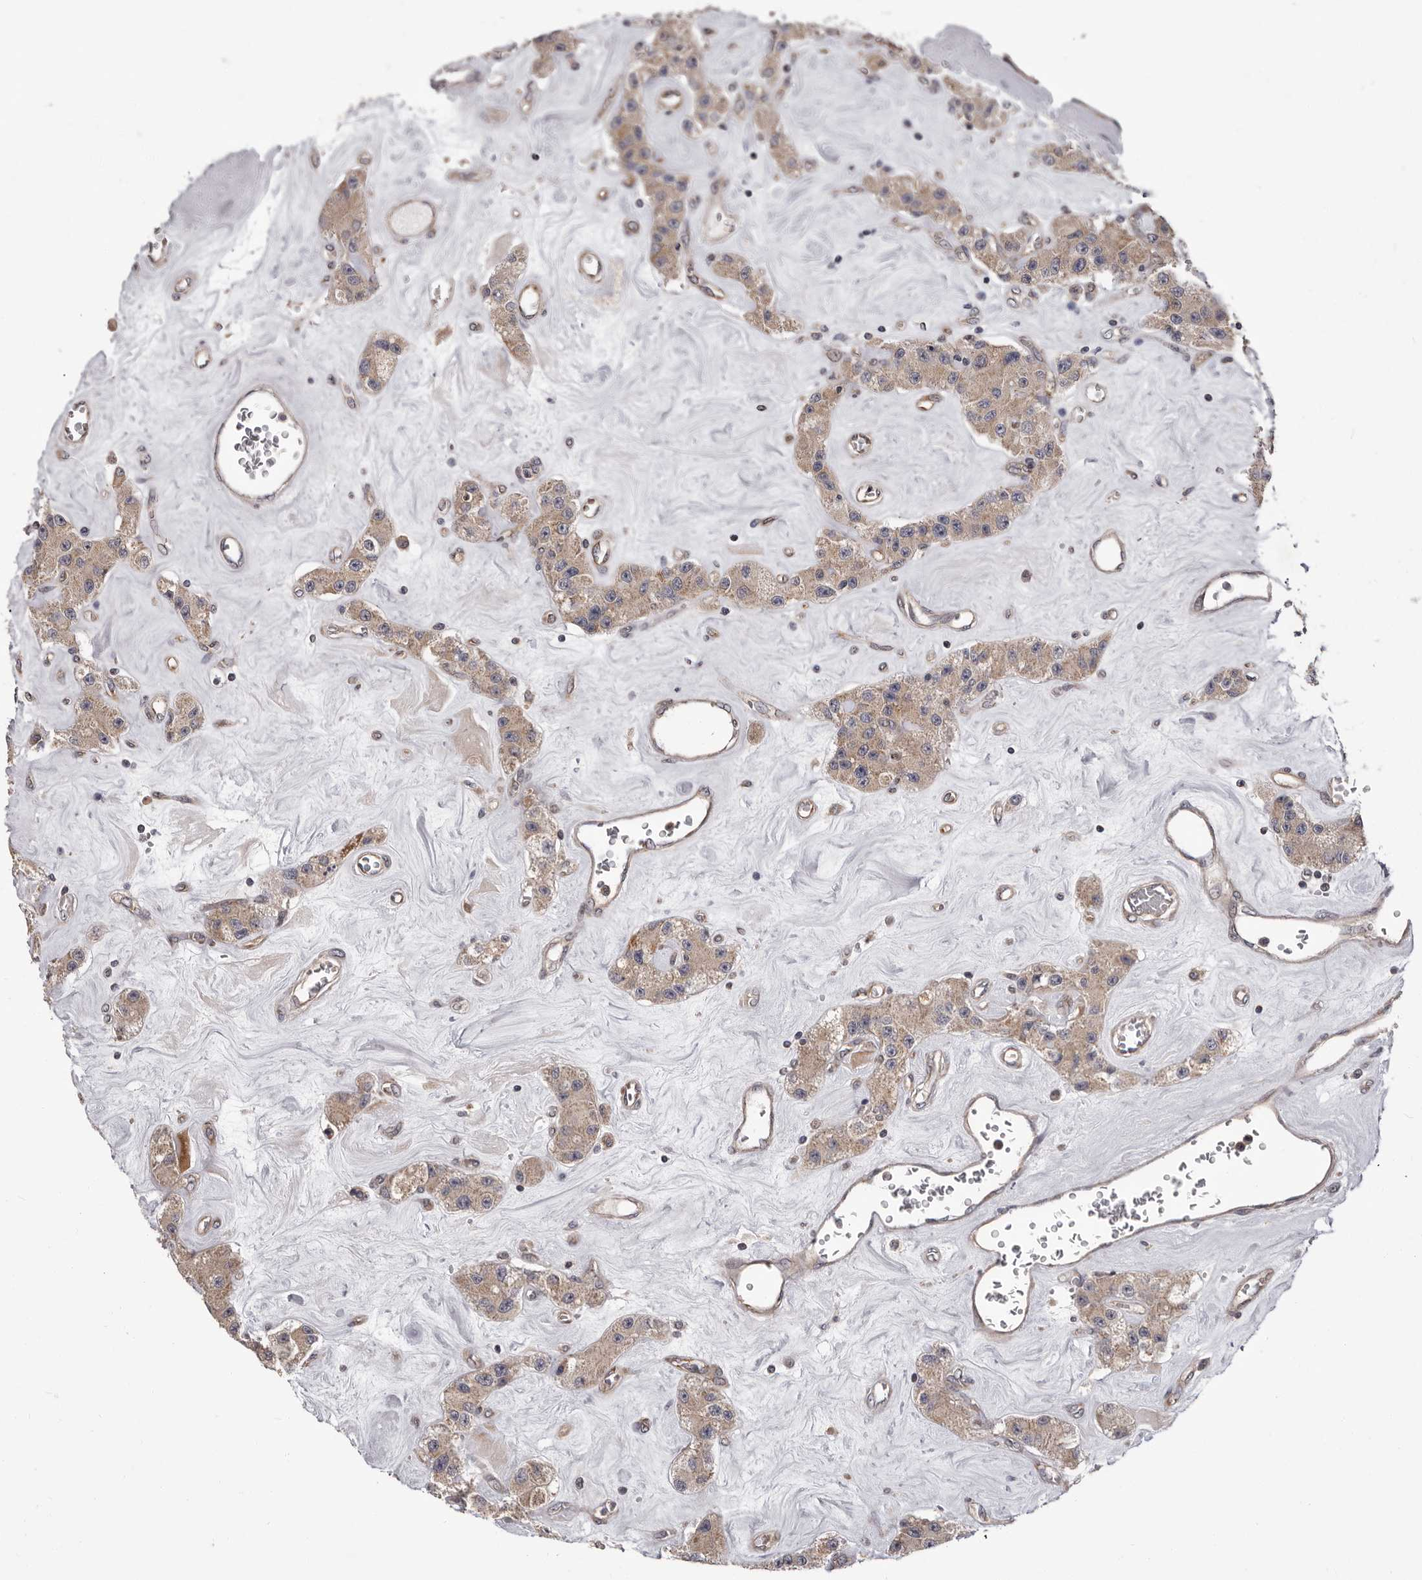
{"staining": {"intensity": "weak", "quantity": ">75%", "location": "cytoplasmic/membranous"}, "tissue": "carcinoid", "cell_type": "Tumor cells", "image_type": "cancer", "snomed": [{"axis": "morphology", "description": "Carcinoid, malignant, NOS"}, {"axis": "topography", "description": "Pancreas"}], "caption": "Immunohistochemistry (DAB (3,3'-diaminobenzidine)) staining of carcinoid exhibits weak cytoplasmic/membranous protein positivity in about >75% of tumor cells.", "gene": "VPS37A", "patient": {"sex": "male", "age": 41}}